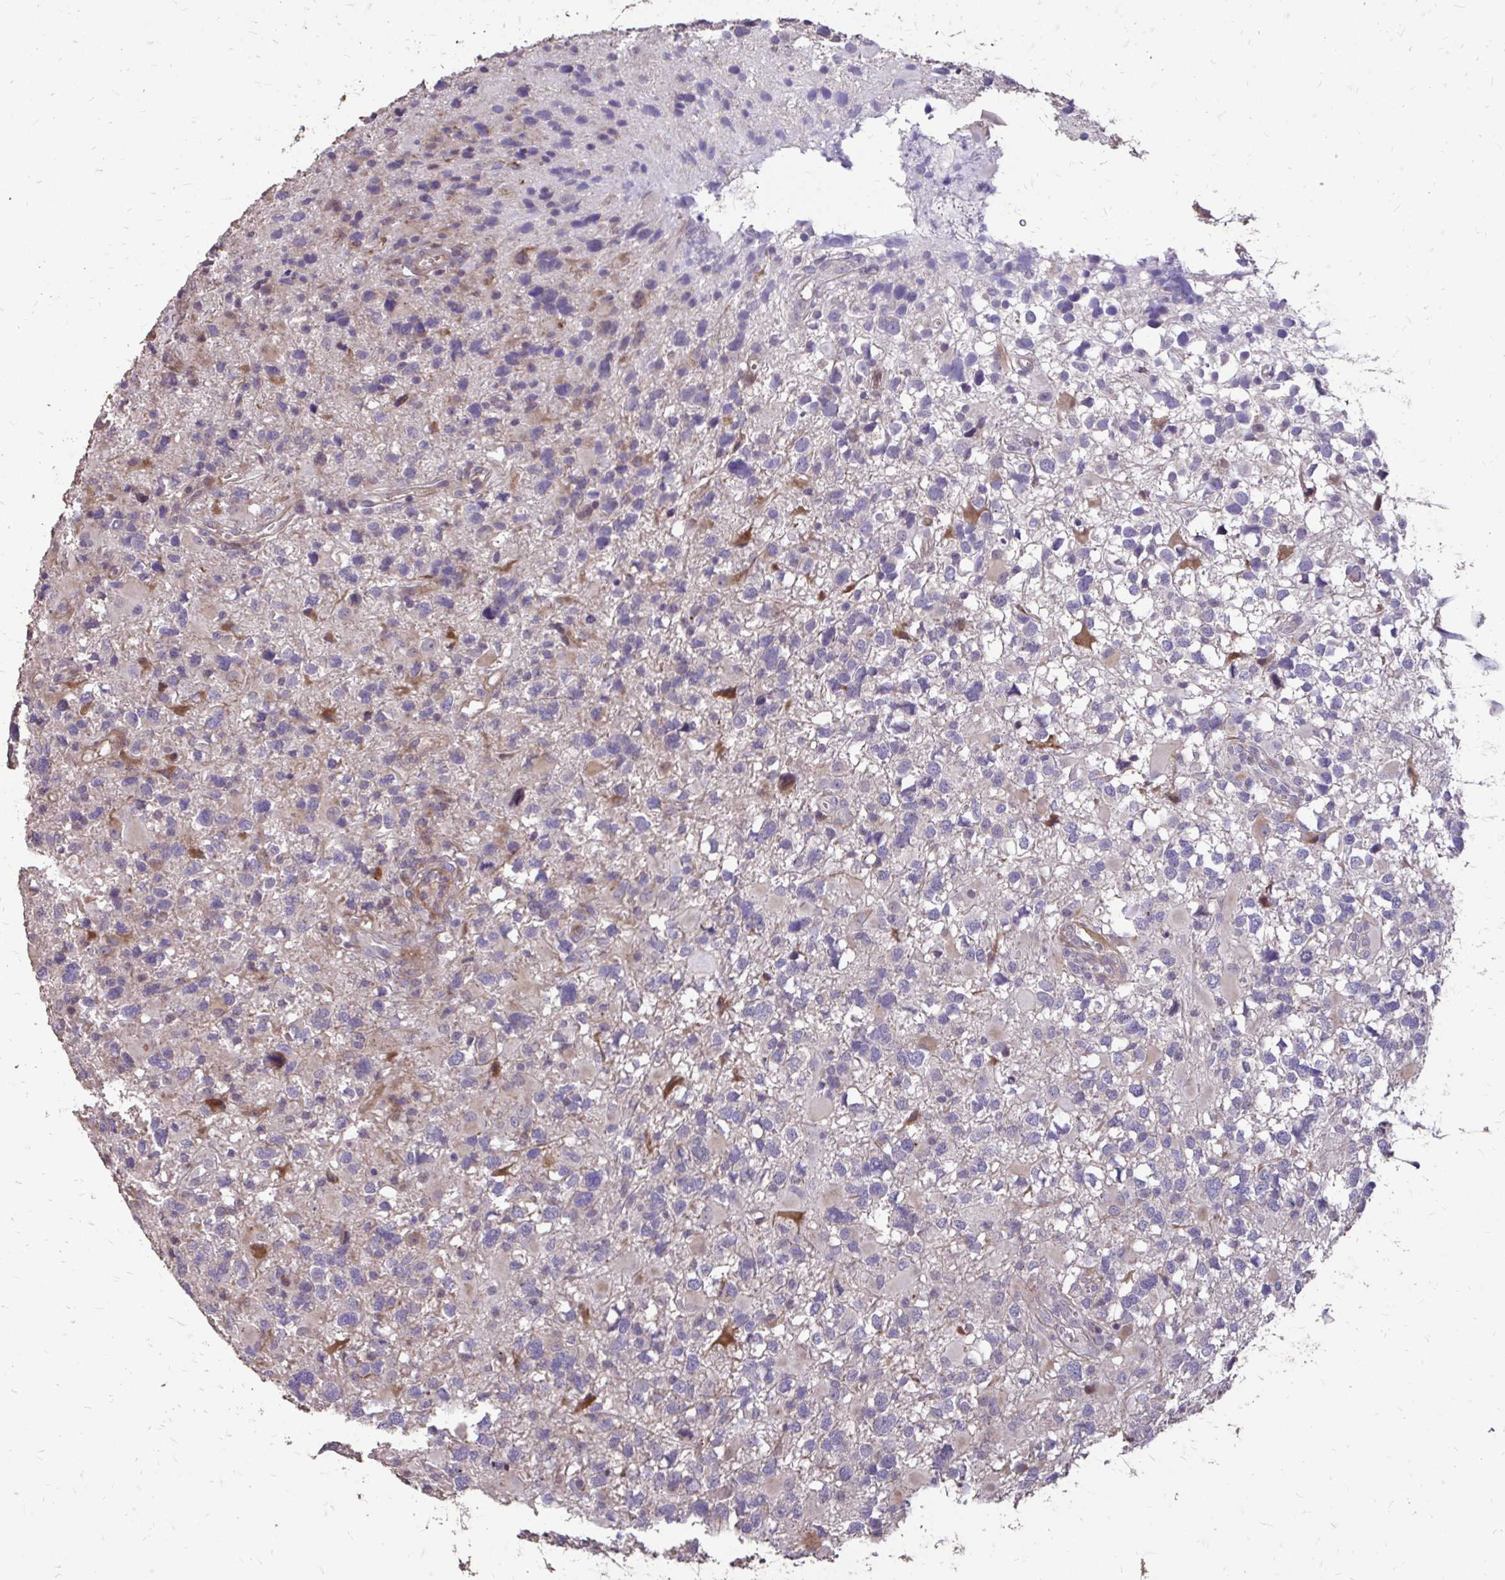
{"staining": {"intensity": "negative", "quantity": "none", "location": "none"}, "tissue": "glioma", "cell_type": "Tumor cells", "image_type": "cancer", "snomed": [{"axis": "morphology", "description": "Glioma, malignant, High grade"}, {"axis": "topography", "description": "Brain"}], "caption": "This is an immunohistochemistry (IHC) micrograph of human malignant glioma (high-grade). There is no expression in tumor cells.", "gene": "MYORG", "patient": {"sex": "male", "age": 54}}